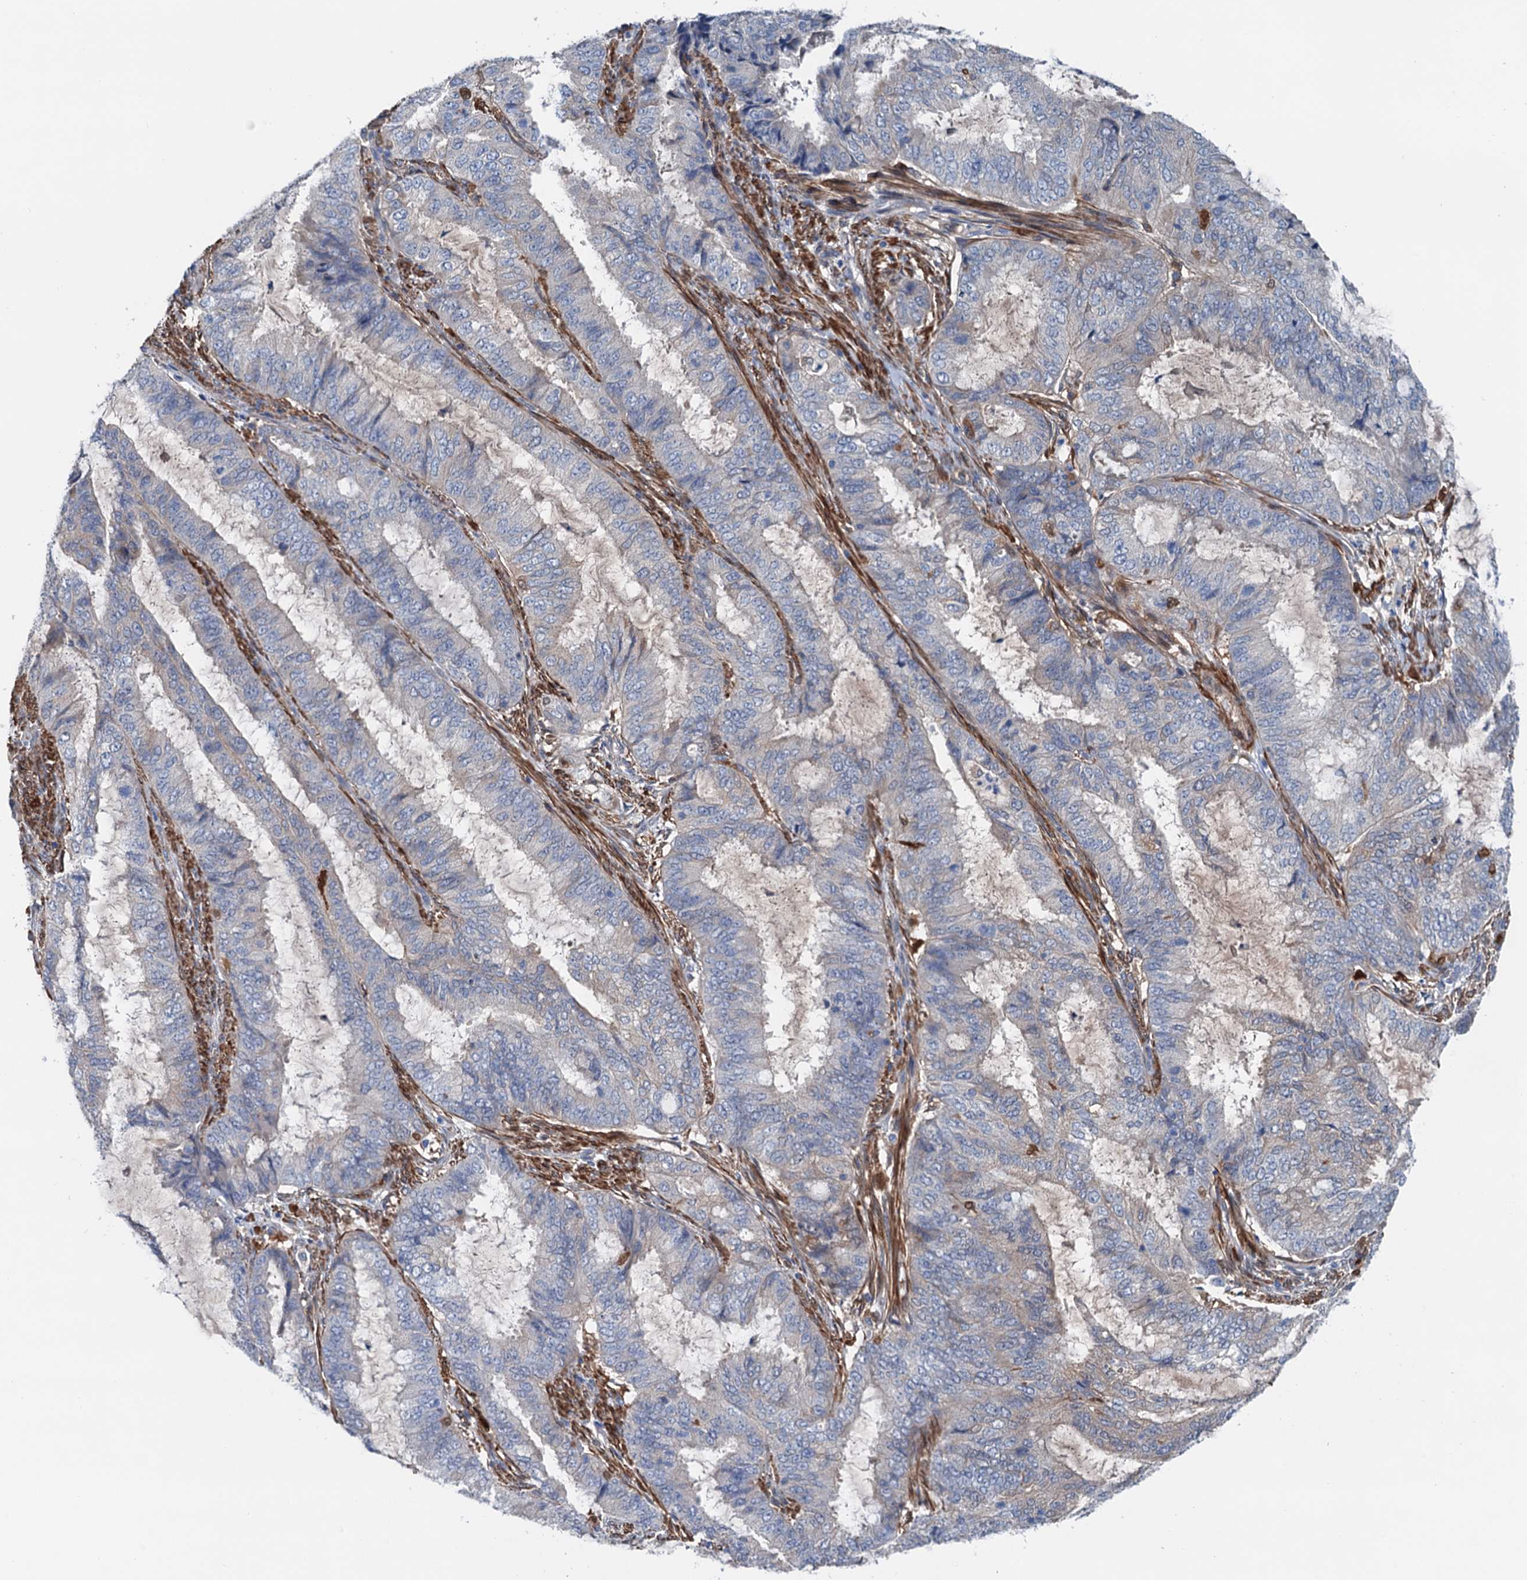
{"staining": {"intensity": "negative", "quantity": "none", "location": "none"}, "tissue": "endometrial cancer", "cell_type": "Tumor cells", "image_type": "cancer", "snomed": [{"axis": "morphology", "description": "Adenocarcinoma, NOS"}, {"axis": "topography", "description": "Endometrium"}], "caption": "An immunohistochemistry histopathology image of endometrial cancer (adenocarcinoma) is shown. There is no staining in tumor cells of endometrial cancer (adenocarcinoma). Brightfield microscopy of immunohistochemistry (IHC) stained with DAB (brown) and hematoxylin (blue), captured at high magnification.", "gene": "CSTPP1", "patient": {"sex": "female", "age": 51}}